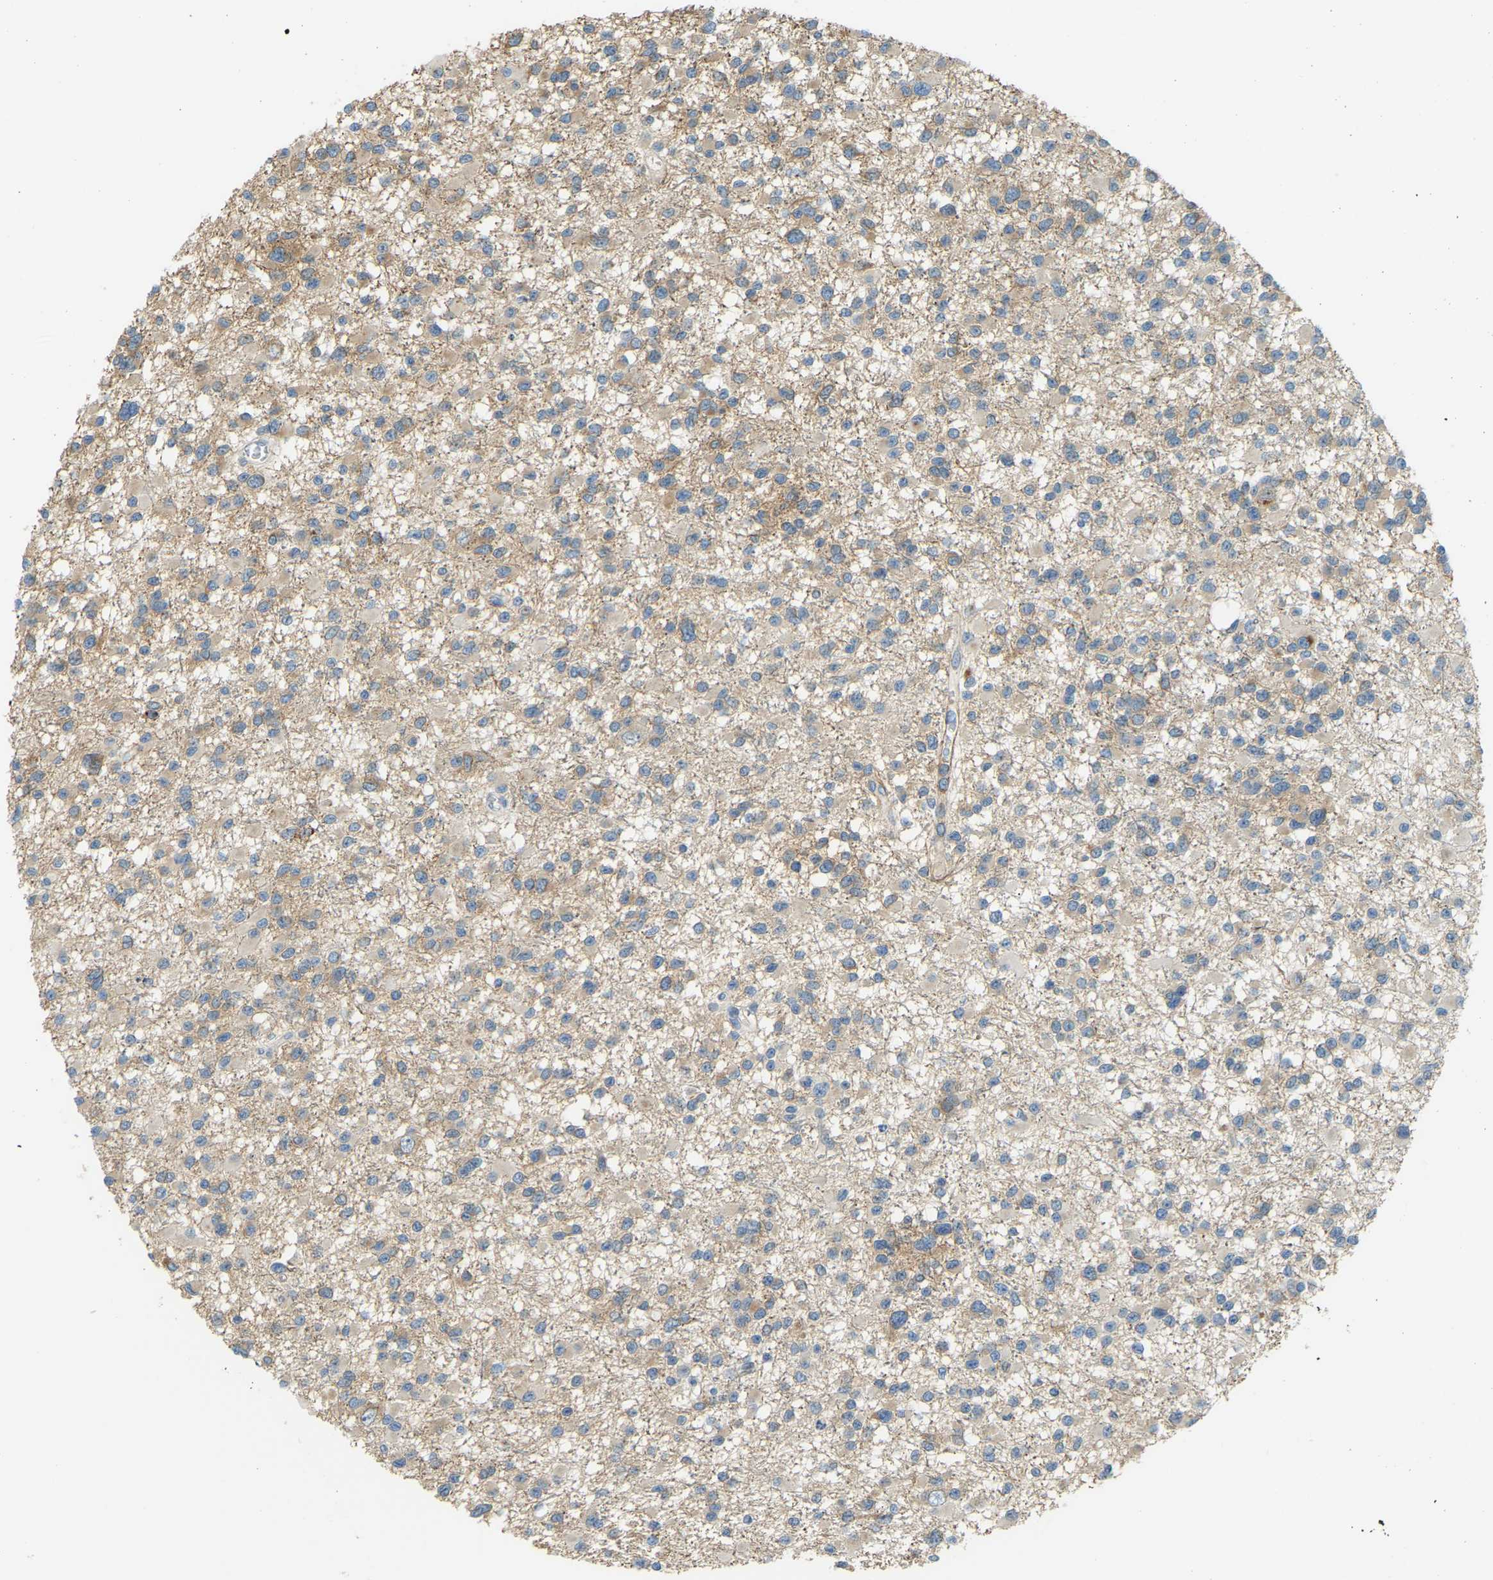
{"staining": {"intensity": "weak", "quantity": ">75%", "location": "cytoplasmic/membranous"}, "tissue": "glioma", "cell_type": "Tumor cells", "image_type": "cancer", "snomed": [{"axis": "morphology", "description": "Glioma, malignant, Low grade"}, {"axis": "topography", "description": "Brain"}], "caption": "Immunohistochemistry (IHC) (DAB (3,3'-diaminobenzidine)) staining of glioma displays weak cytoplasmic/membranous protein expression in approximately >75% of tumor cells. Nuclei are stained in blue.", "gene": "NME8", "patient": {"sex": "female", "age": 22}}